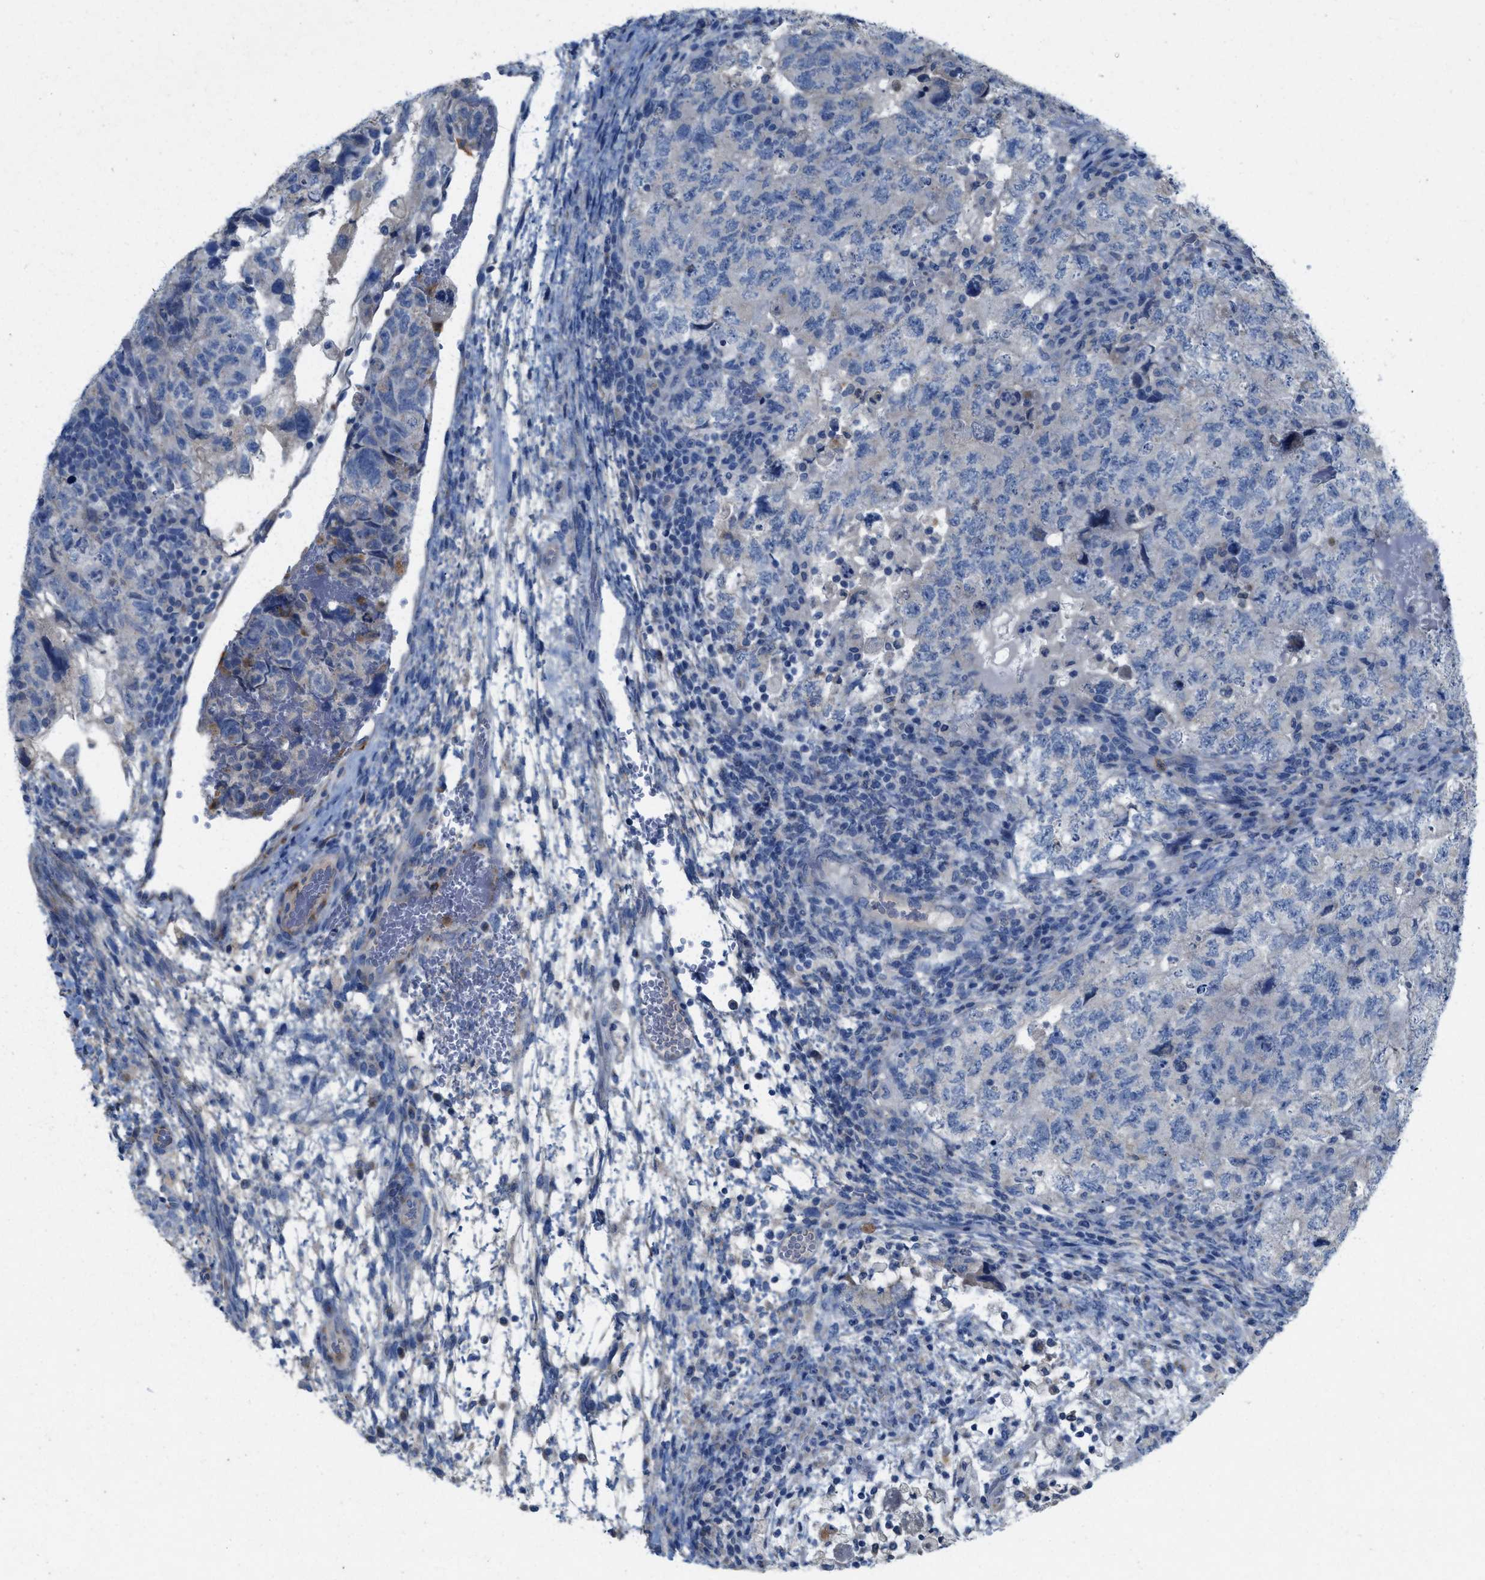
{"staining": {"intensity": "negative", "quantity": "none", "location": "none"}, "tissue": "testis cancer", "cell_type": "Tumor cells", "image_type": "cancer", "snomed": [{"axis": "morphology", "description": "Carcinoma, Embryonal, NOS"}, {"axis": "topography", "description": "Testis"}], "caption": "The micrograph shows no staining of tumor cells in testis embryonal carcinoma.", "gene": "PLPPR5", "patient": {"sex": "male", "age": 36}}